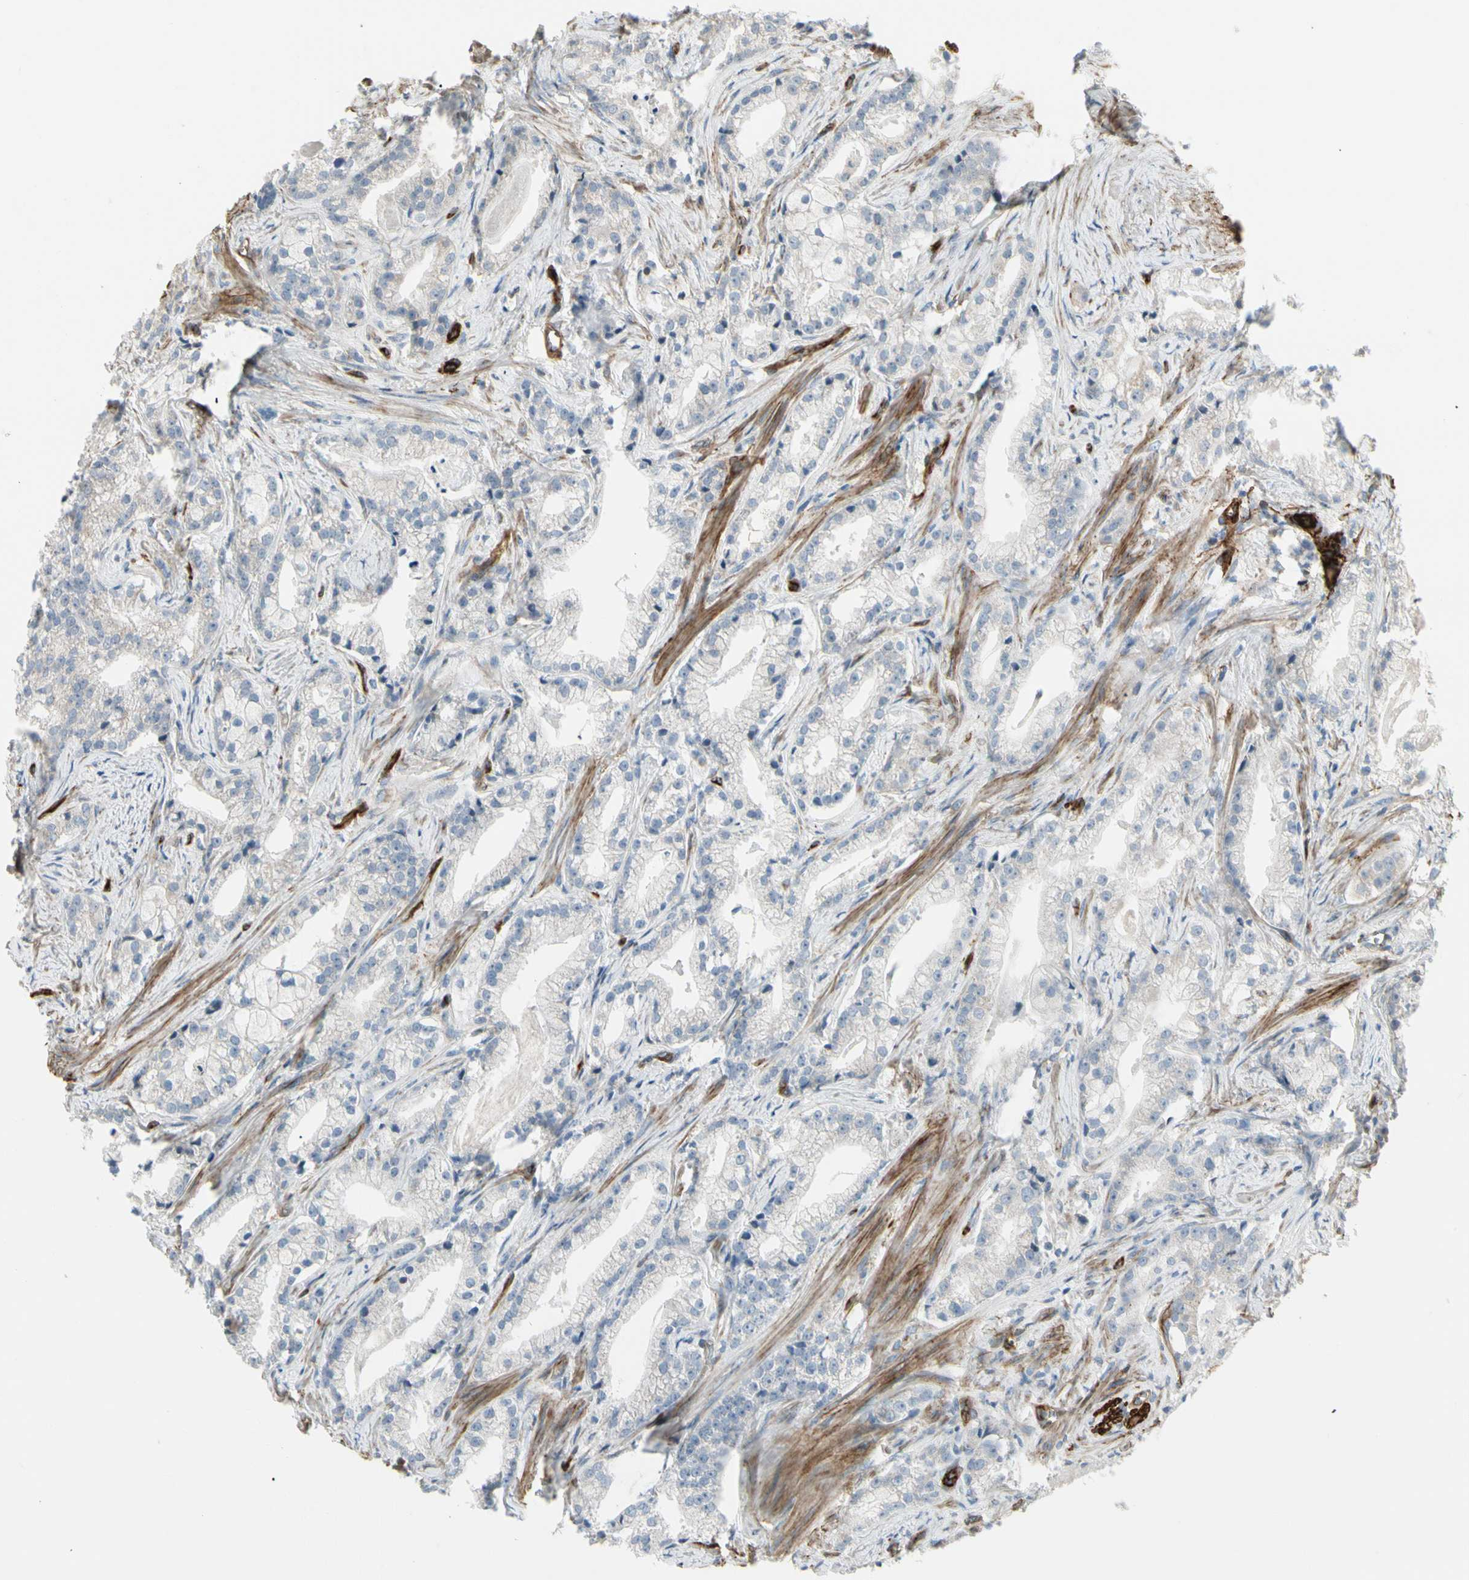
{"staining": {"intensity": "negative", "quantity": "none", "location": "none"}, "tissue": "prostate cancer", "cell_type": "Tumor cells", "image_type": "cancer", "snomed": [{"axis": "morphology", "description": "Adenocarcinoma, Low grade"}, {"axis": "topography", "description": "Prostate"}], "caption": "Tumor cells show no significant staining in prostate cancer. (DAB (3,3'-diaminobenzidine) IHC with hematoxylin counter stain).", "gene": "MCAM", "patient": {"sex": "male", "age": 59}}